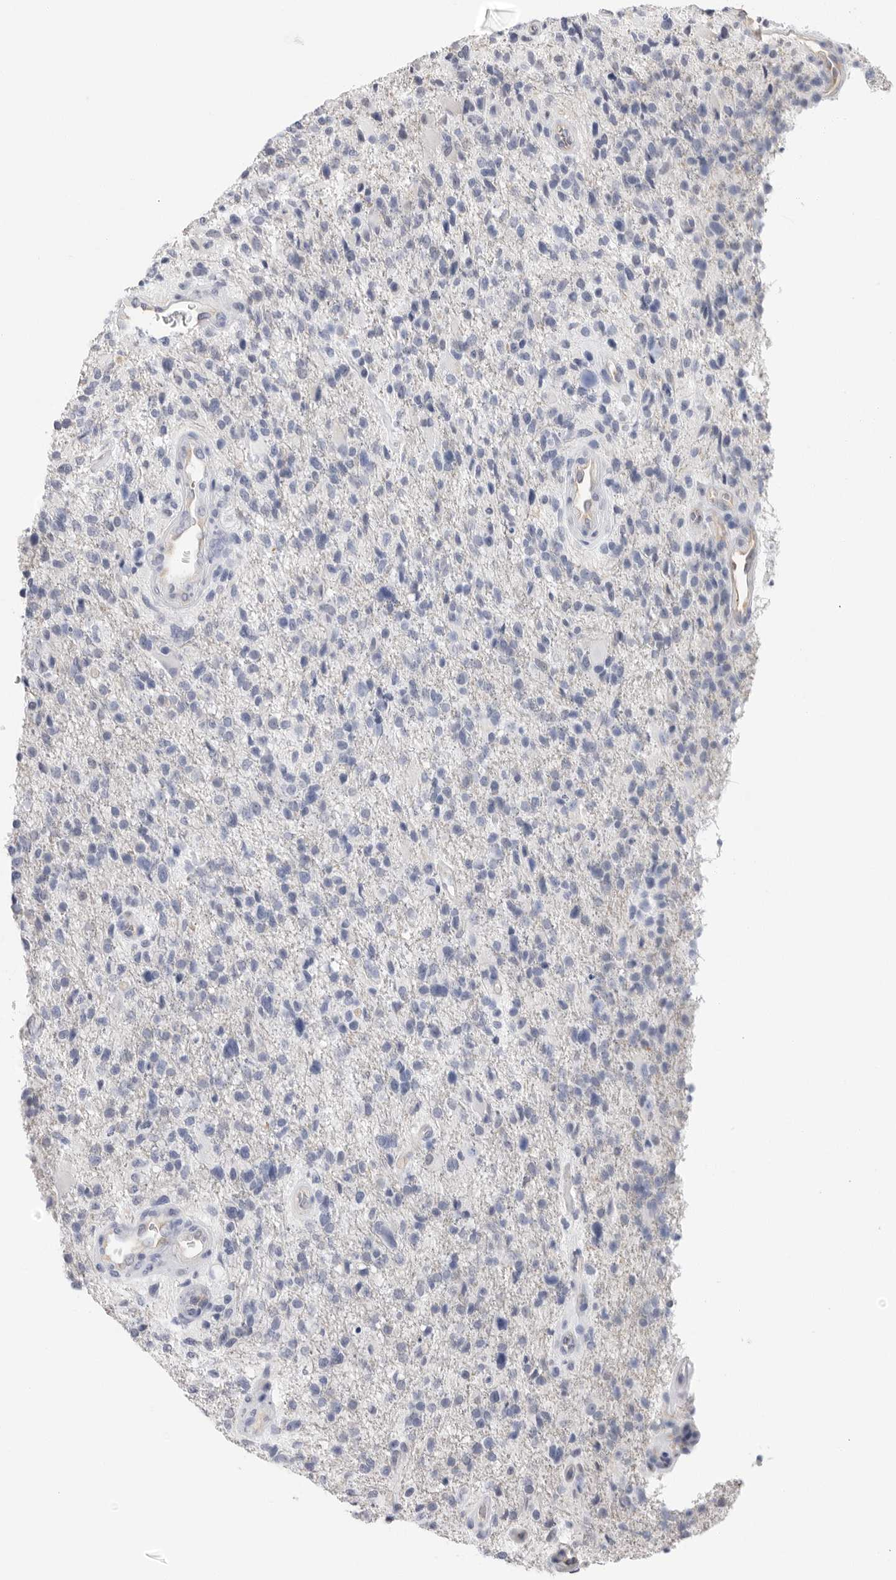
{"staining": {"intensity": "negative", "quantity": "none", "location": "none"}, "tissue": "glioma", "cell_type": "Tumor cells", "image_type": "cancer", "snomed": [{"axis": "morphology", "description": "Glioma, malignant, High grade"}, {"axis": "topography", "description": "Brain"}], "caption": "The immunohistochemistry histopathology image has no significant staining in tumor cells of glioma tissue. (DAB (3,3'-diaminobenzidine) IHC, high magnification).", "gene": "ARHGEF10", "patient": {"sex": "male", "age": 72}}